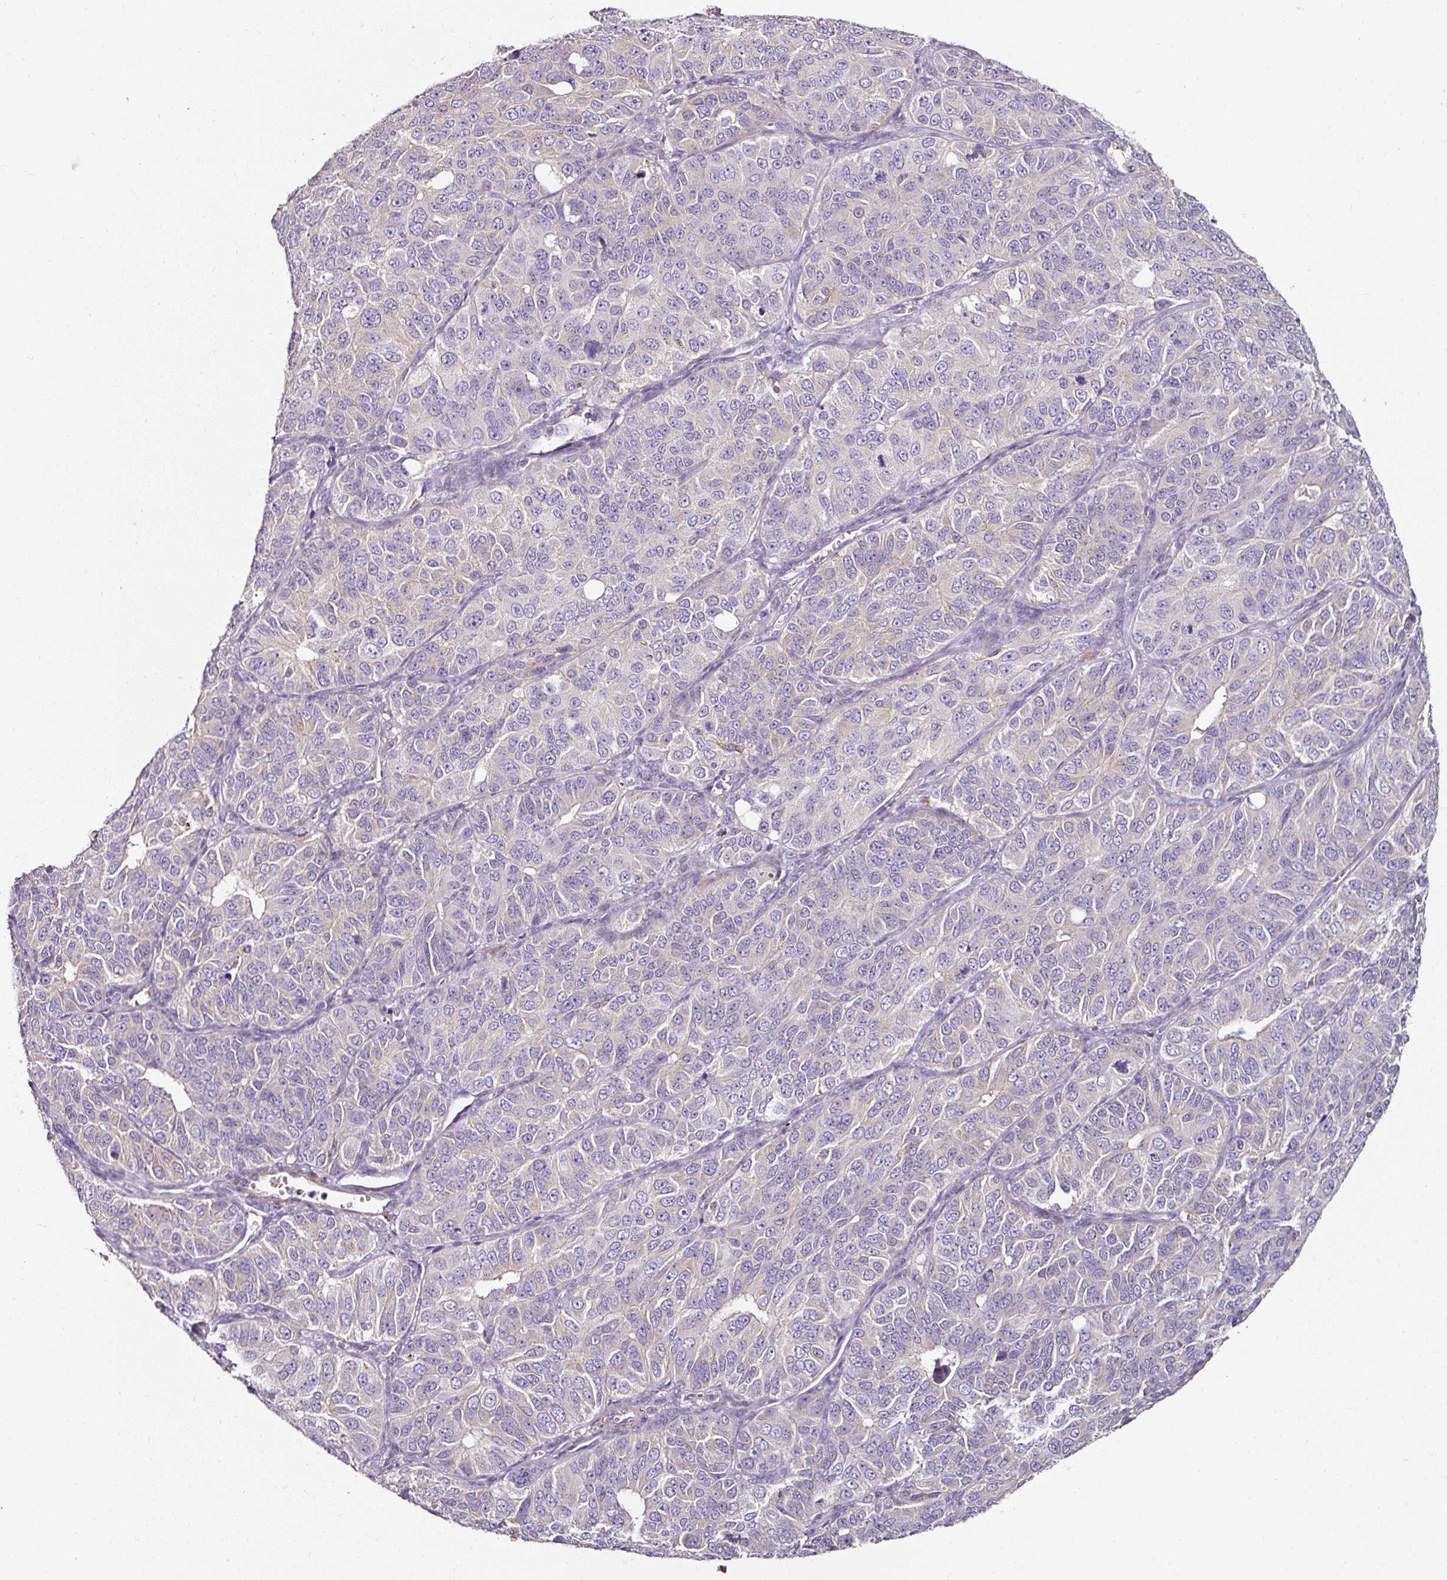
{"staining": {"intensity": "negative", "quantity": "none", "location": "none"}, "tissue": "ovarian cancer", "cell_type": "Tumor cells", "image_type": "cancer", "snomed": [{"axis": "morphology", "description": "Carcinoma, endometroid"}, {"axis": "topography", "description": "Ovary"}], "caption": "Photomicrograph shows no significant protein staining in tumor cells of ovarian cancer. The staining is performed using DAB brown chromogen with nuclei counter-stained in using hematoxylin.", "gene": "CAP2", "patient": {"sex": "female", "age": 51}}